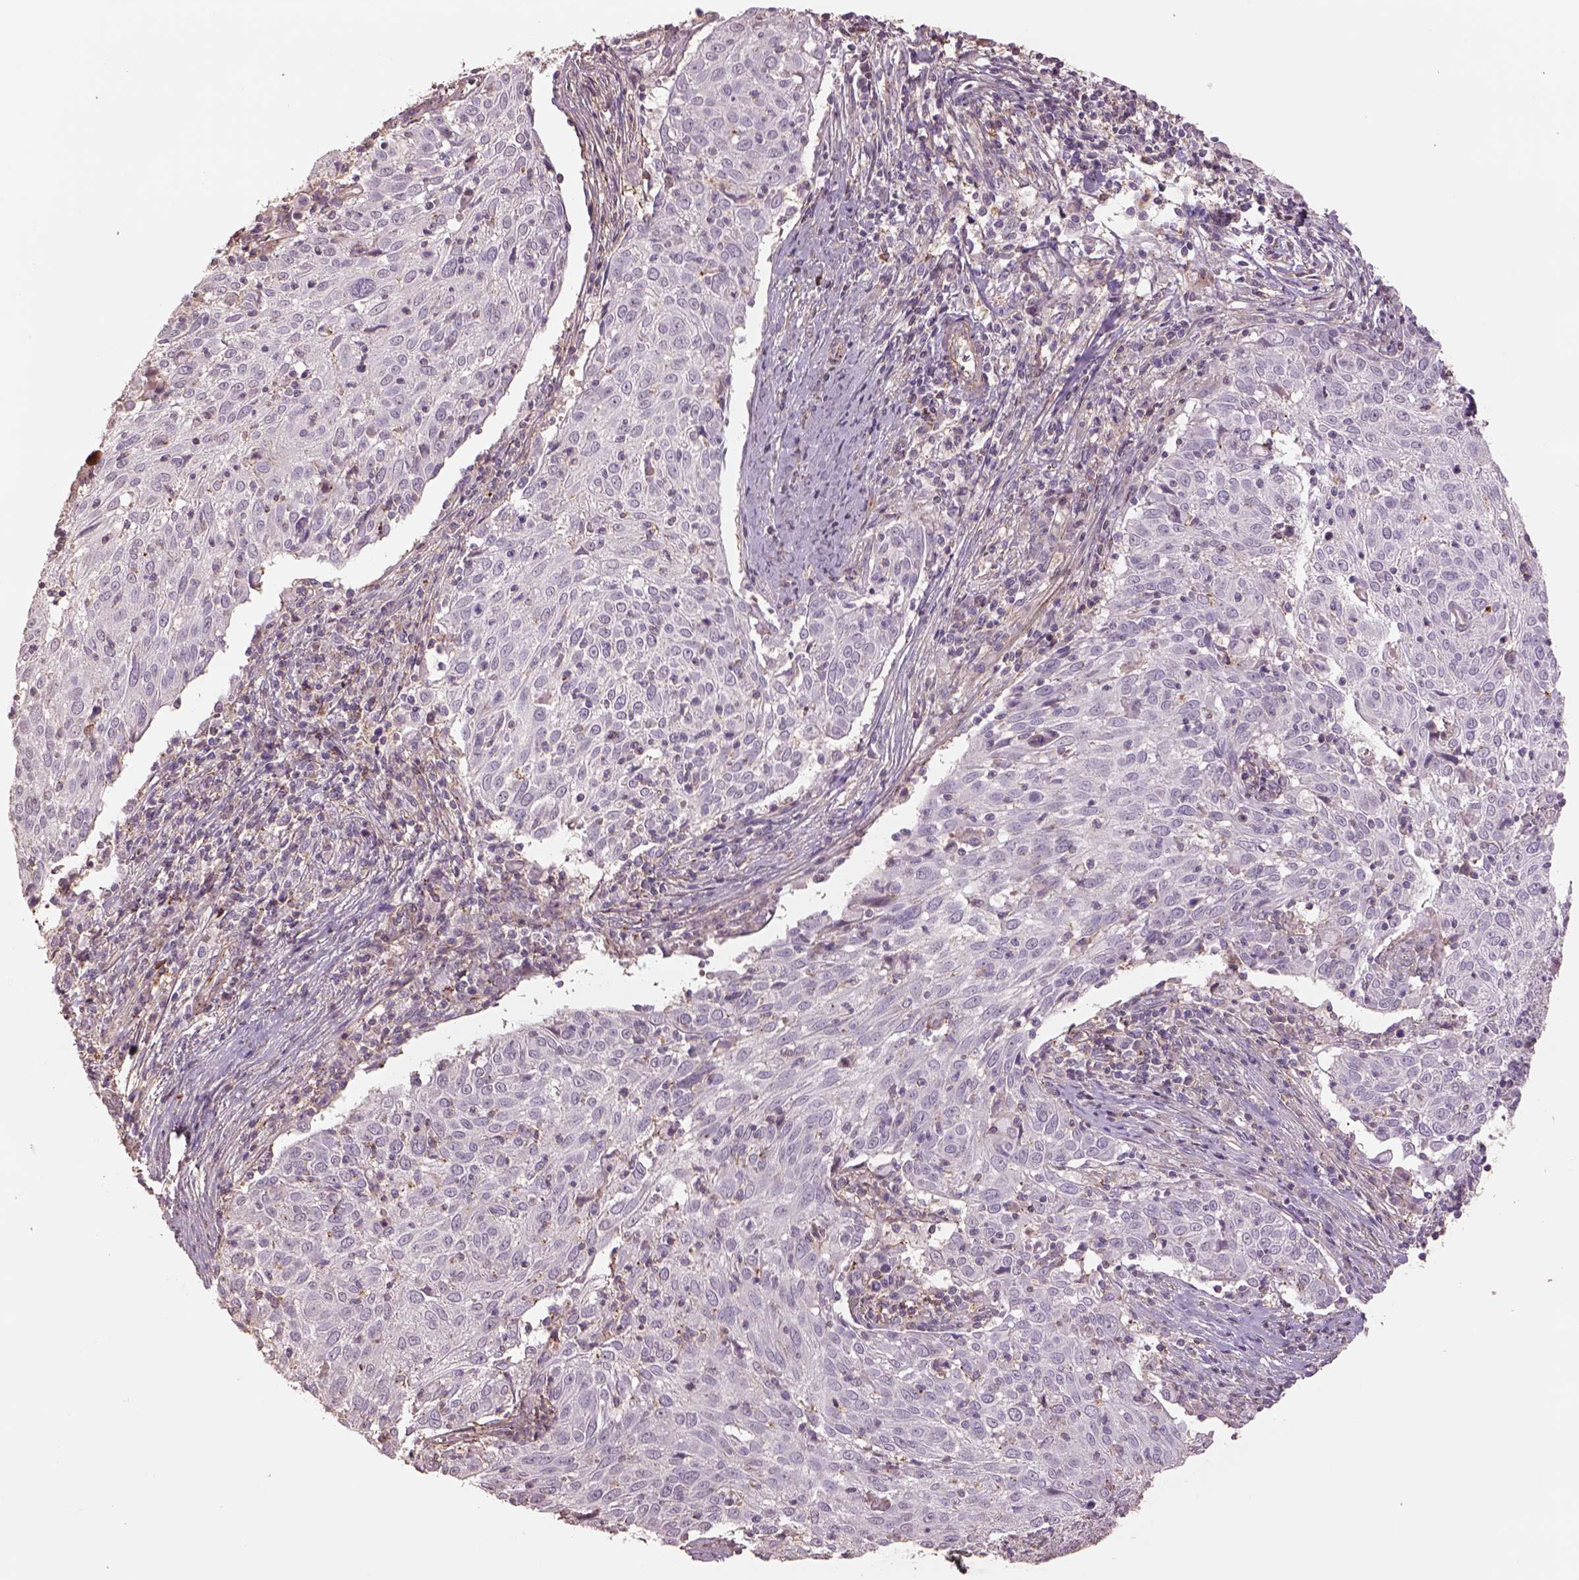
{"staining": {"intensity": "negative", "quantity": "none", "location": "none"}, "tissue": "cervical cancer", "cell_type": "Tumor cells", "image_type": "cancer", "snomed": [{"axis": "morphology", "description": "Squamous cell carcinoma, NOS"}, {"axis": "topography", "description": "Cervix"}], "caption": "The photomicrograph displays no staining of tumor cells in cervical cancer. (DAB immunohistochemistry, high magnification).", "gene": "LIN7A", "patient": {"sex": "female", "age": 39}}